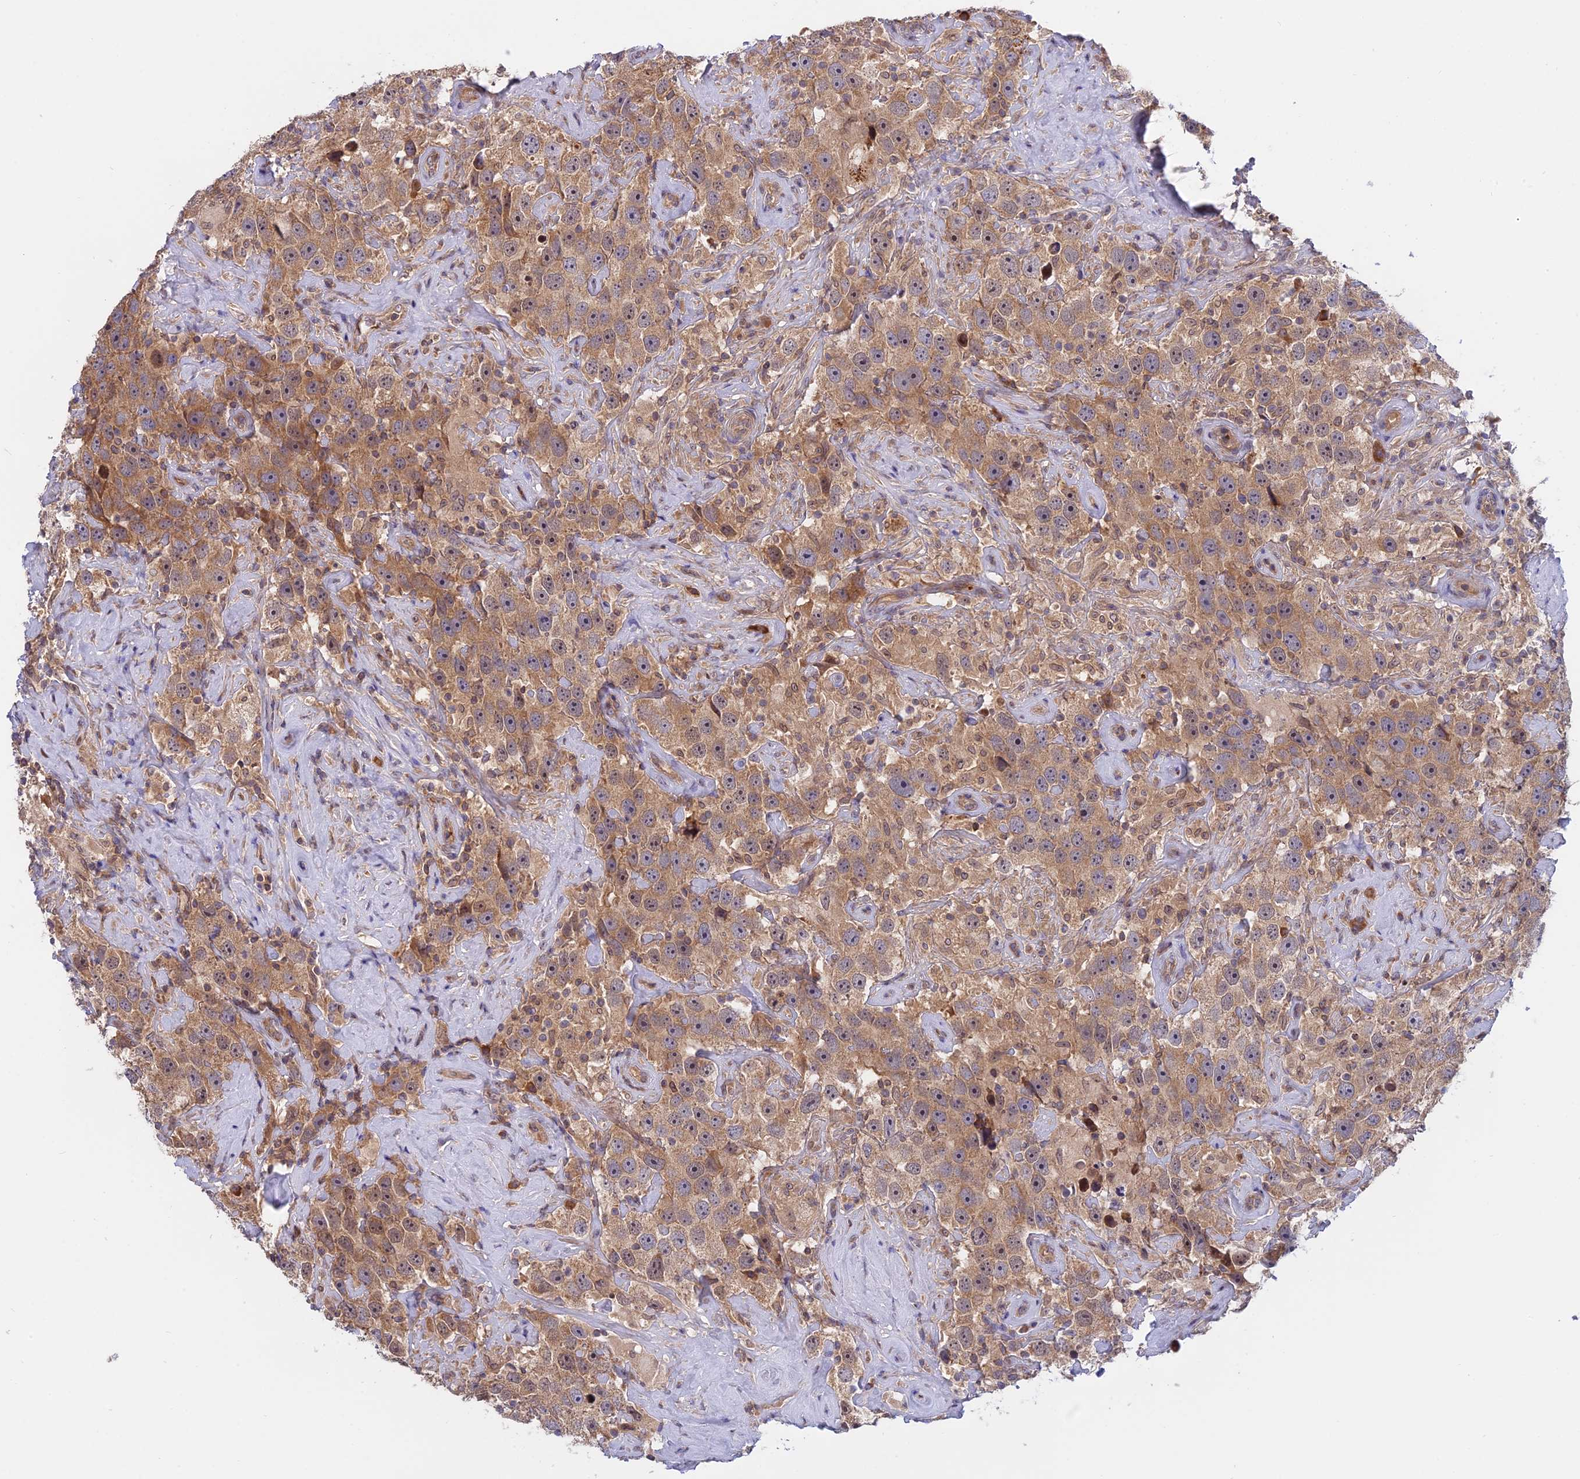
{"staining": {"intensity": "moderate", "quantity": ">75%", "location": "cytoplasmic/membranous"}, "tissue": "testis cancer", "cell_type": "Tumor cells", "image_type": "cancer", "snomed": [{"axis": "morphology", "description": "Seminoma, NOS"}, {"axis": "topography", "description": "Testis"}], "caption": "Protein staining displays moderate cytoplasmic/membranous expression in about >75% of tumor cells in seminoma (testis).", "gene": "IL21R", "patient": {"sex": "male", "age": 49}}